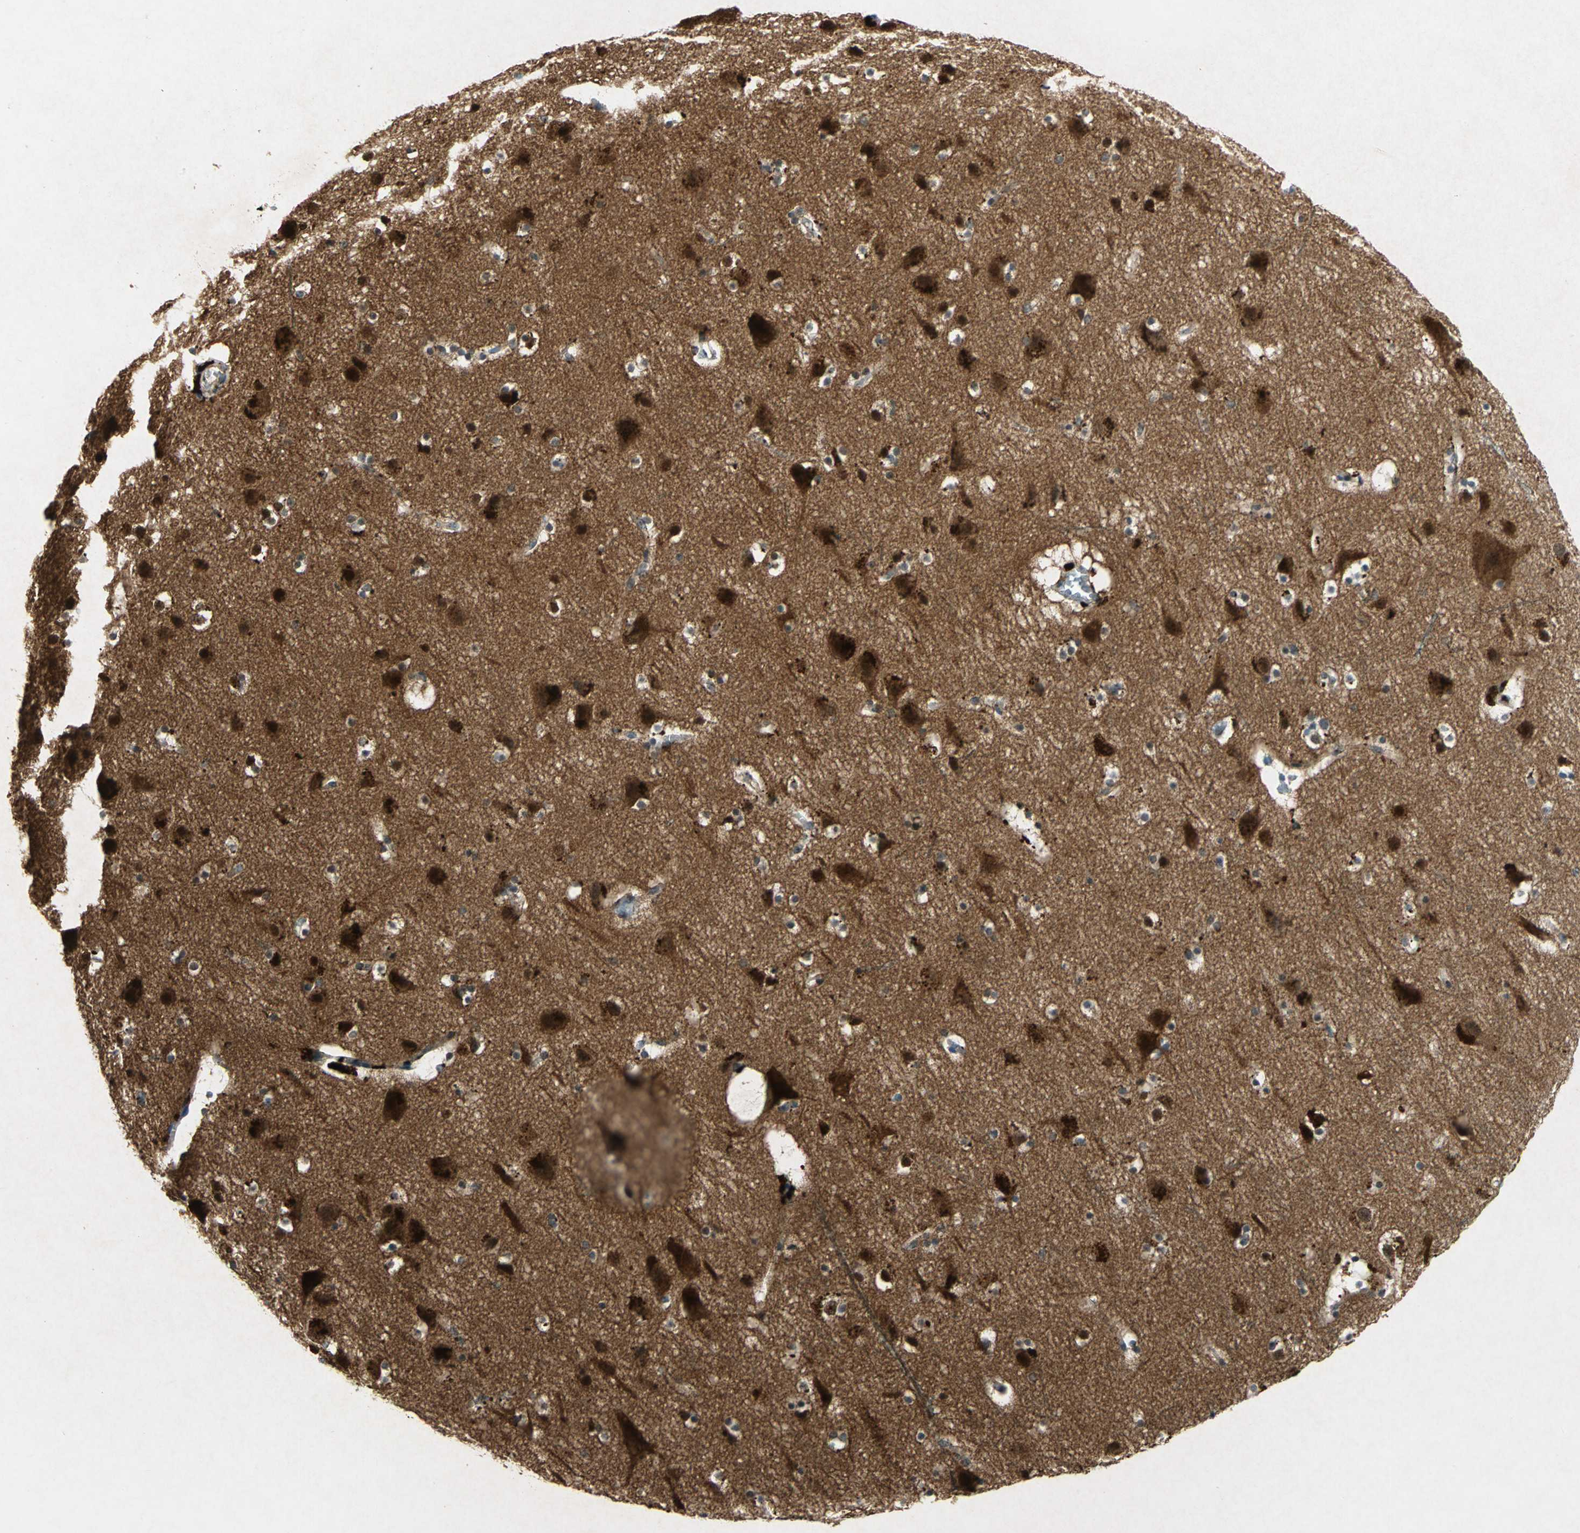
{"staining": {"intensity": "negative", "quantity": "none", "location": "none"}, "tissue": "cerebral cortex", "cell_type": "Endothelial cells", "image_type": "normal", "snomed": [{"axis": "morphology", "description": "Normal tissue, NOS"}, {"axis": "topography", "description": "Cerebral cortex"}], "caption": "Immunohistochemistry of normal cerebral cortex reveals no expression in endothelial cells.", "gene": "PIN1", "patient": {"sex": "male", "age": 45}}